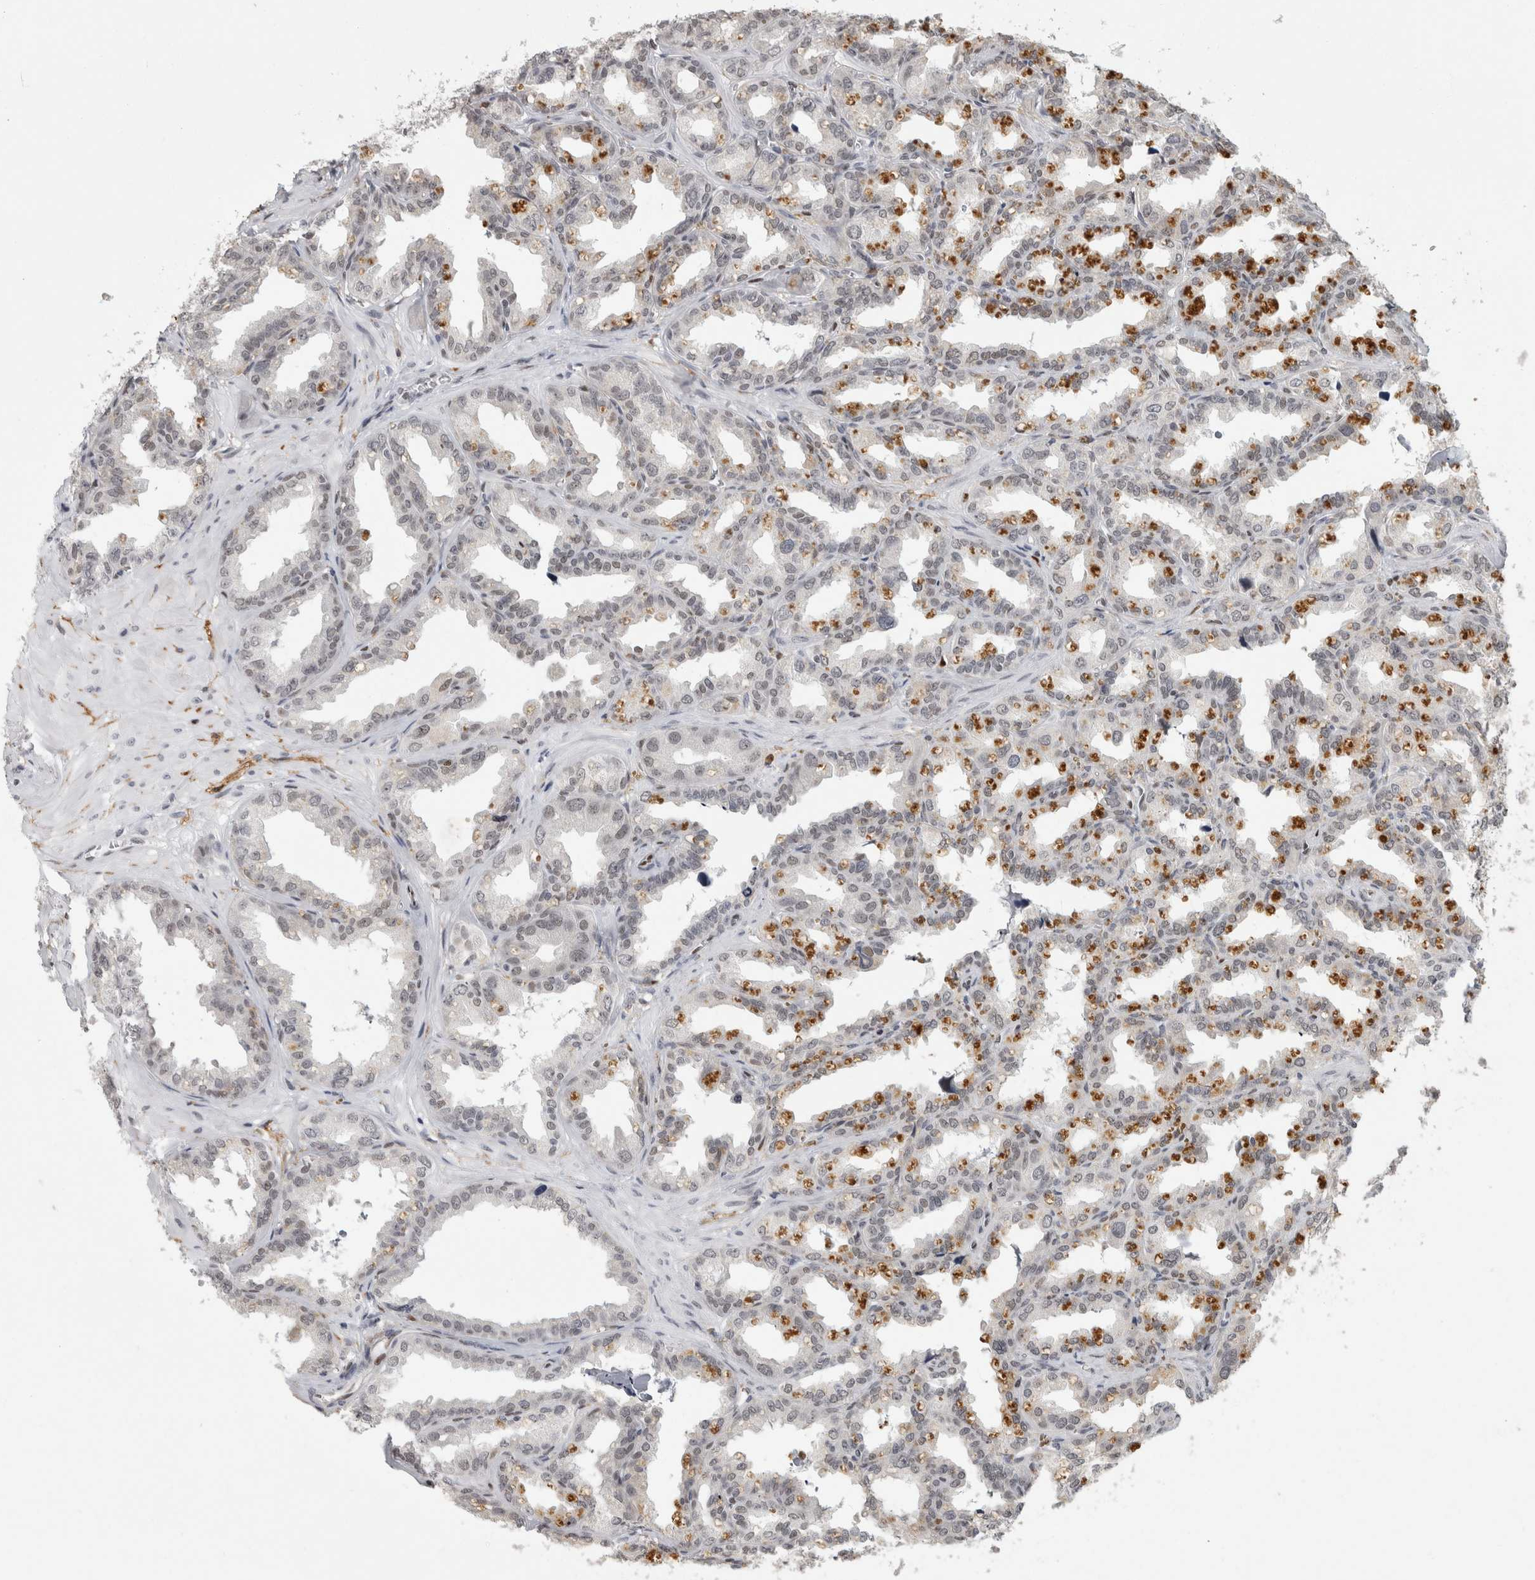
{"staining": {"intensity": "negative", "quantity": "none", "location": "none"}, "tissue": "seminal vesicle", "cell_type": "Glandular cells", "image_type": "normal", "snomed": [{"axis": "morphology", "description": "Normal tissue, NOS"}, {"axis": "topography", "description": "Prostate"}, {"axis": "topography", "description": "Seminal veicle"}], "caption": "Glandular cells show no significant expression in benign seminal vesicle. (DAB (3,3'-diaminobenzidine) immunohistochemistry visualized using brightfield microscopy, high magnification).", "gene": "SRARP", "patient": {"sex": "male", "age": 51}}